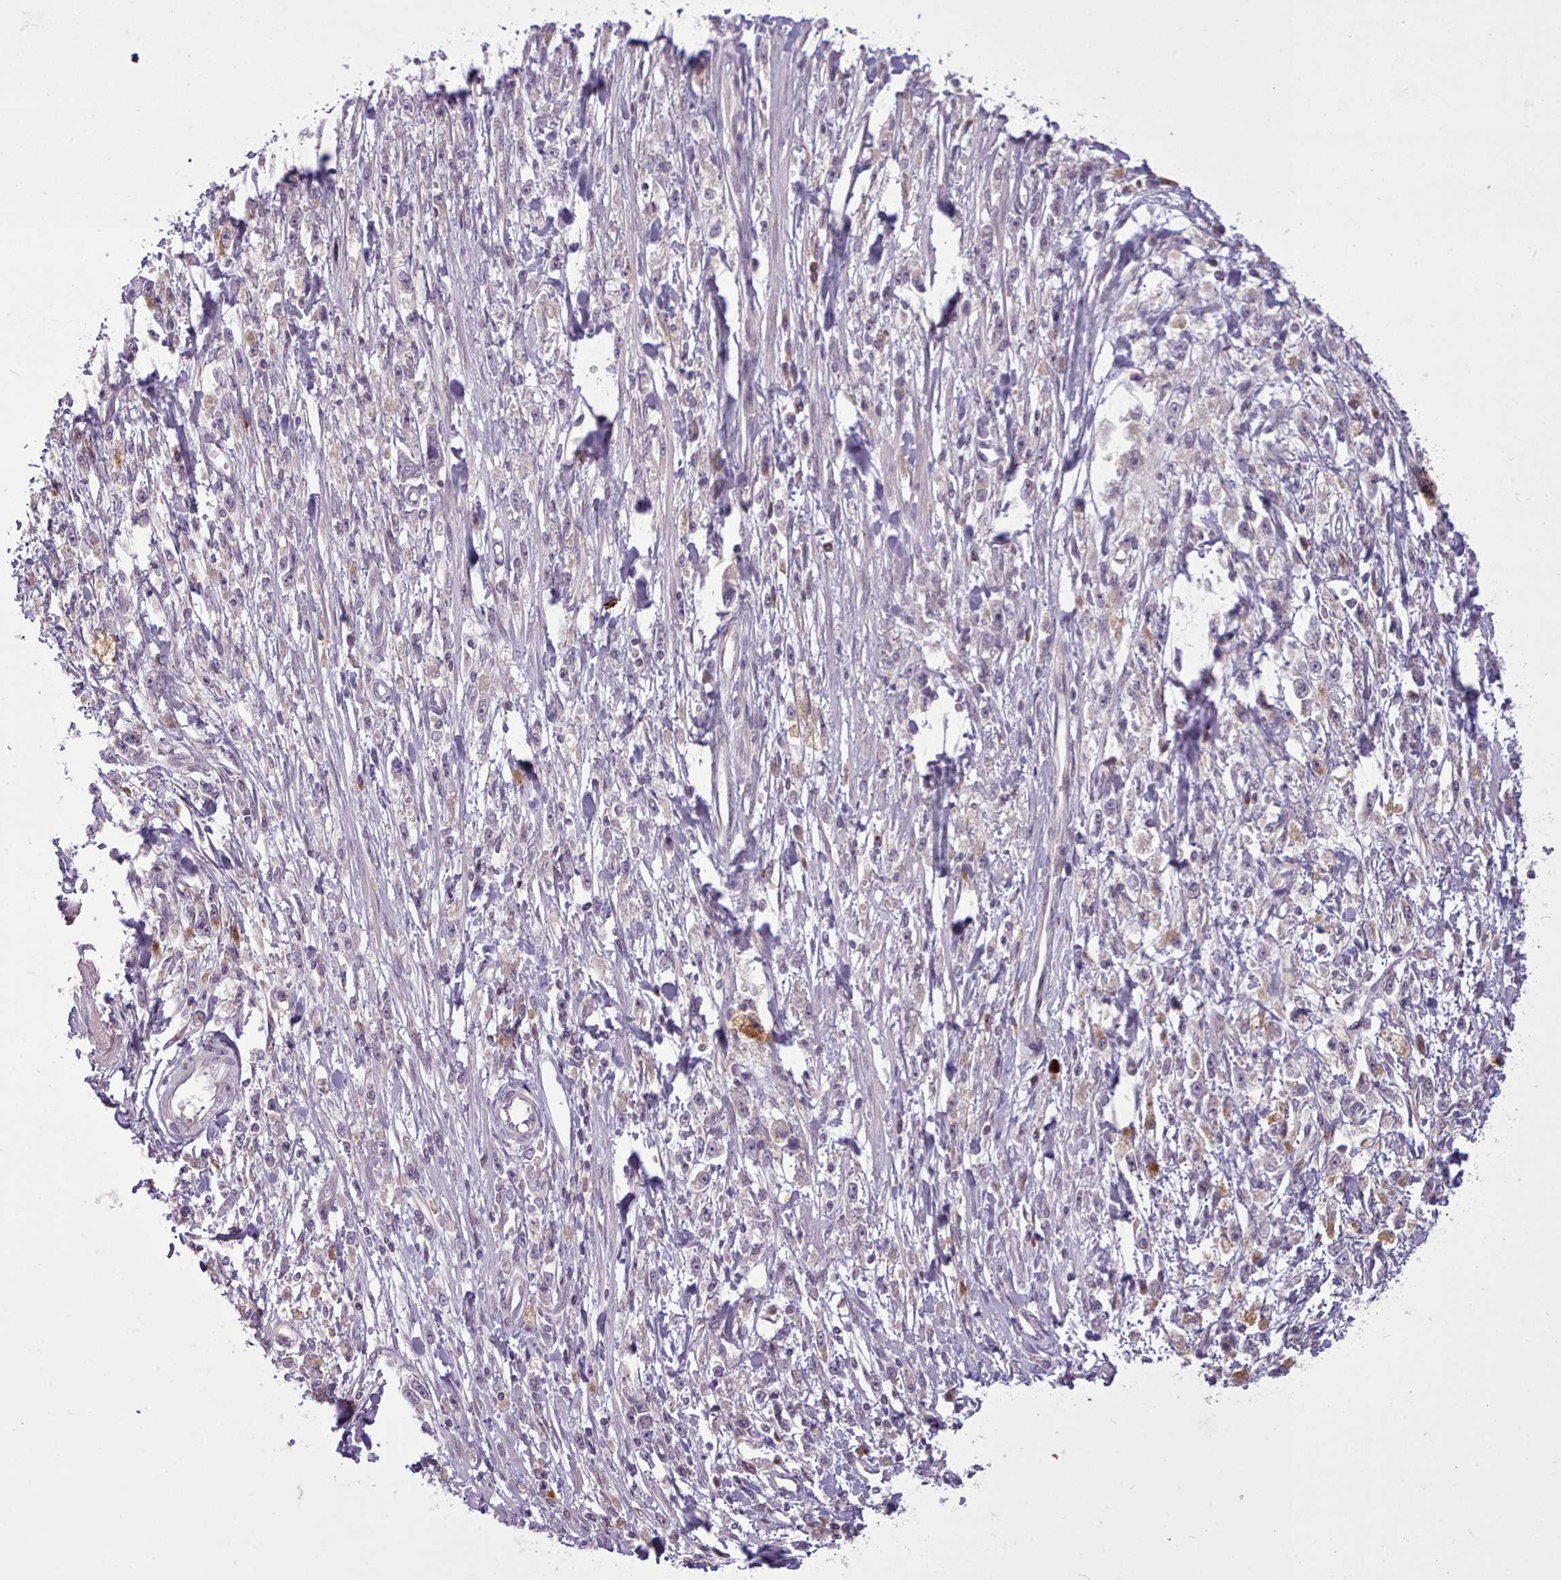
{"staining": {"intensity": "negative", "quantity": "none", "location": "none"}, "tissue": "stomach cancer", "cell_type": "Tumor cells", "image_type": "cancer", "snomed": [{"axis": "morphology", "description": "Adenocarcinoma, NOS"}, {"axis": "topography", "description": "Stomach"}], "caption": "Stomach cancer (adenocarcinoma) was stained to show a protein in brown. There is no significant expression in tumor cells.", "gene": "NMRK1", "patient": {"sex": "female", "age": 59}}